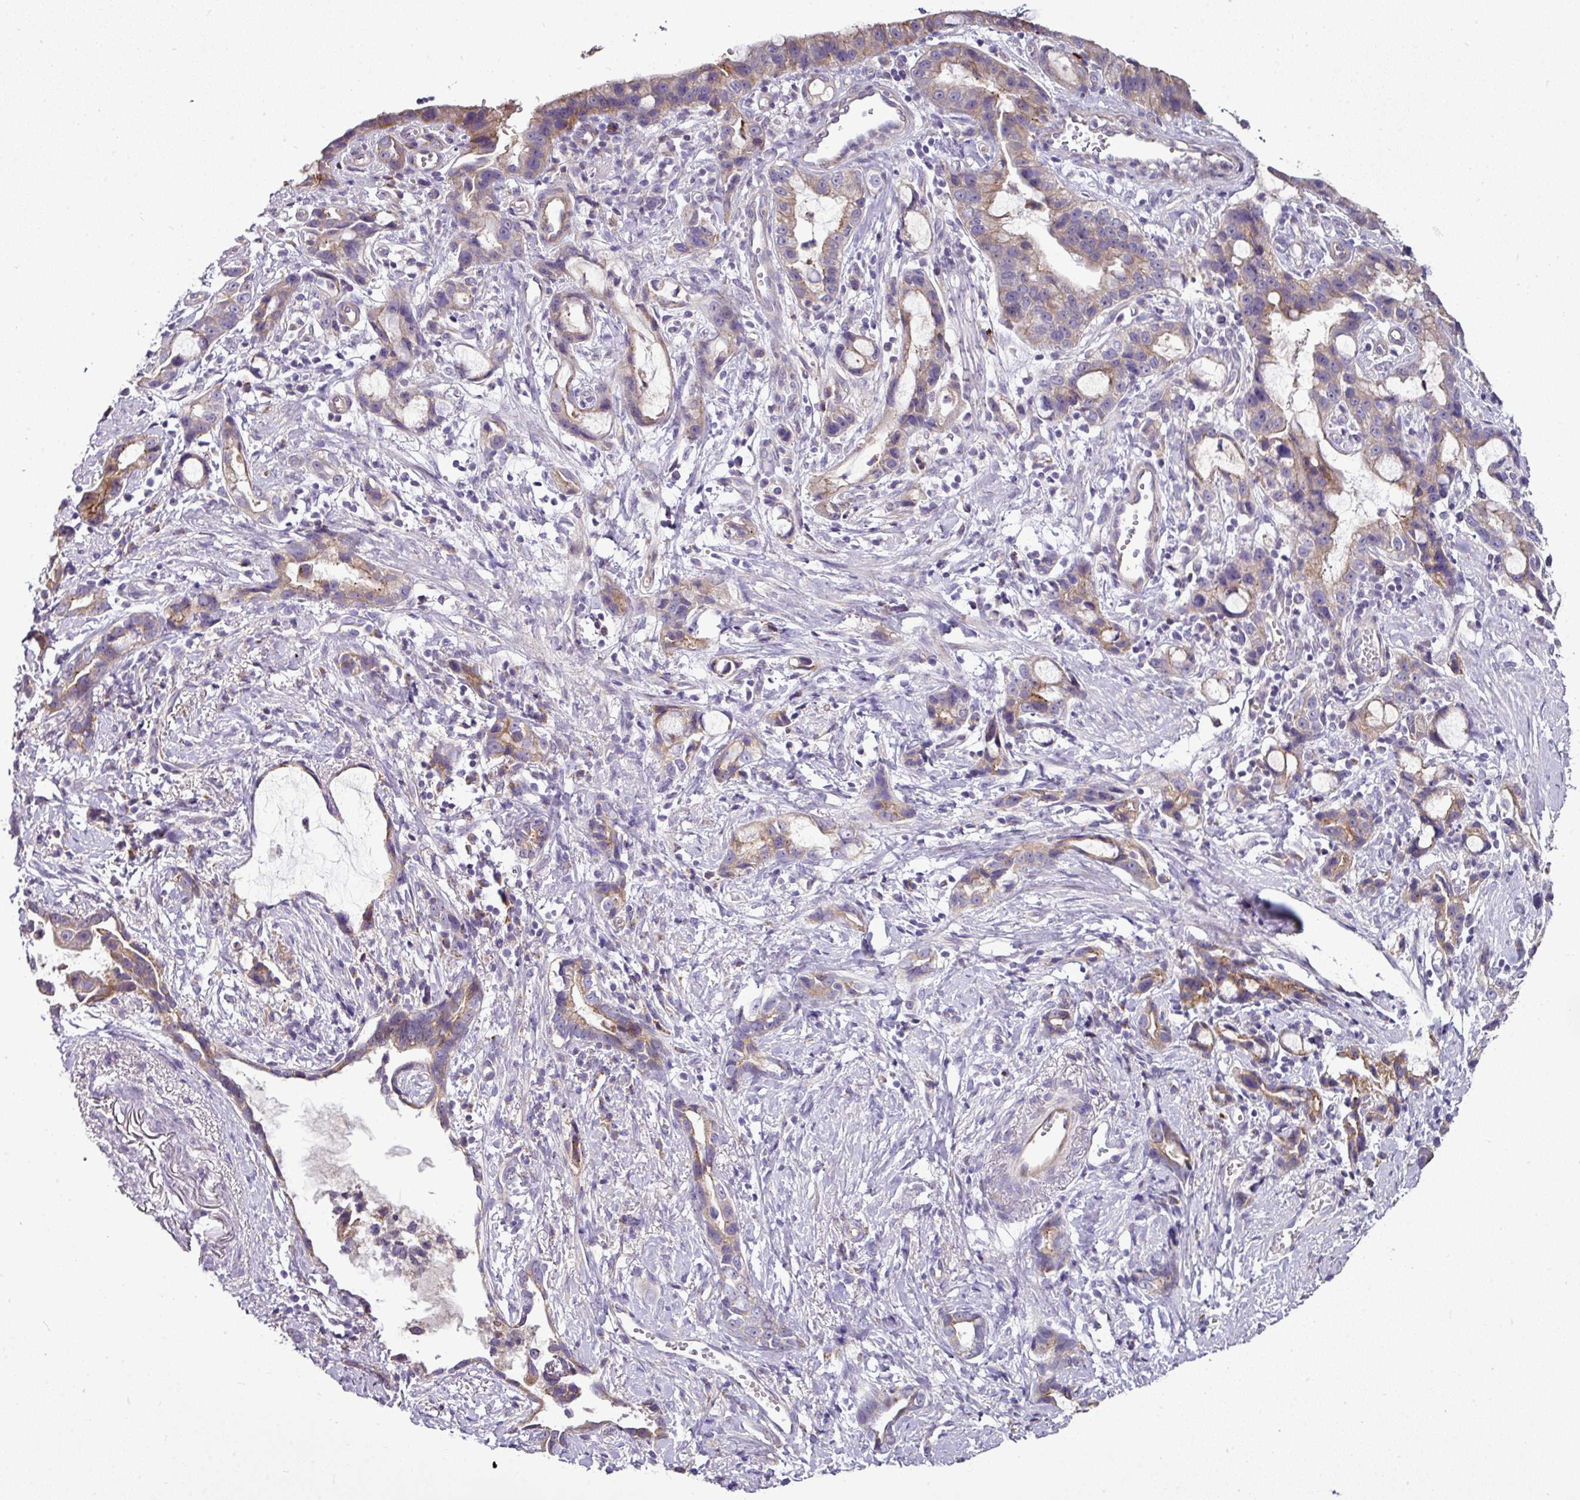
{"staining": {"intensity": "moderate", "quantity": "25%-75%", "location": "cytoplasmic/membranous"}, "tissue": "stomach cancer", "cell_type": "Tumor cells", "image_type": "cancer", "snomed": [{"axis": "morphology", "description": "Adenocarcinoma, NOS"}, {"axis": "topography", "description": "Stomach"}], "caption": "Tumor cells demonstrate medium levels of moderate cytoplasmic/membranous expression in approximately 25%-75% of cells in human stomach adenocarcinoma. (IHC, brightfield microscopy, high magnification).", "gene": "GAN", "patient": {"sex": "male", "age": 55}}